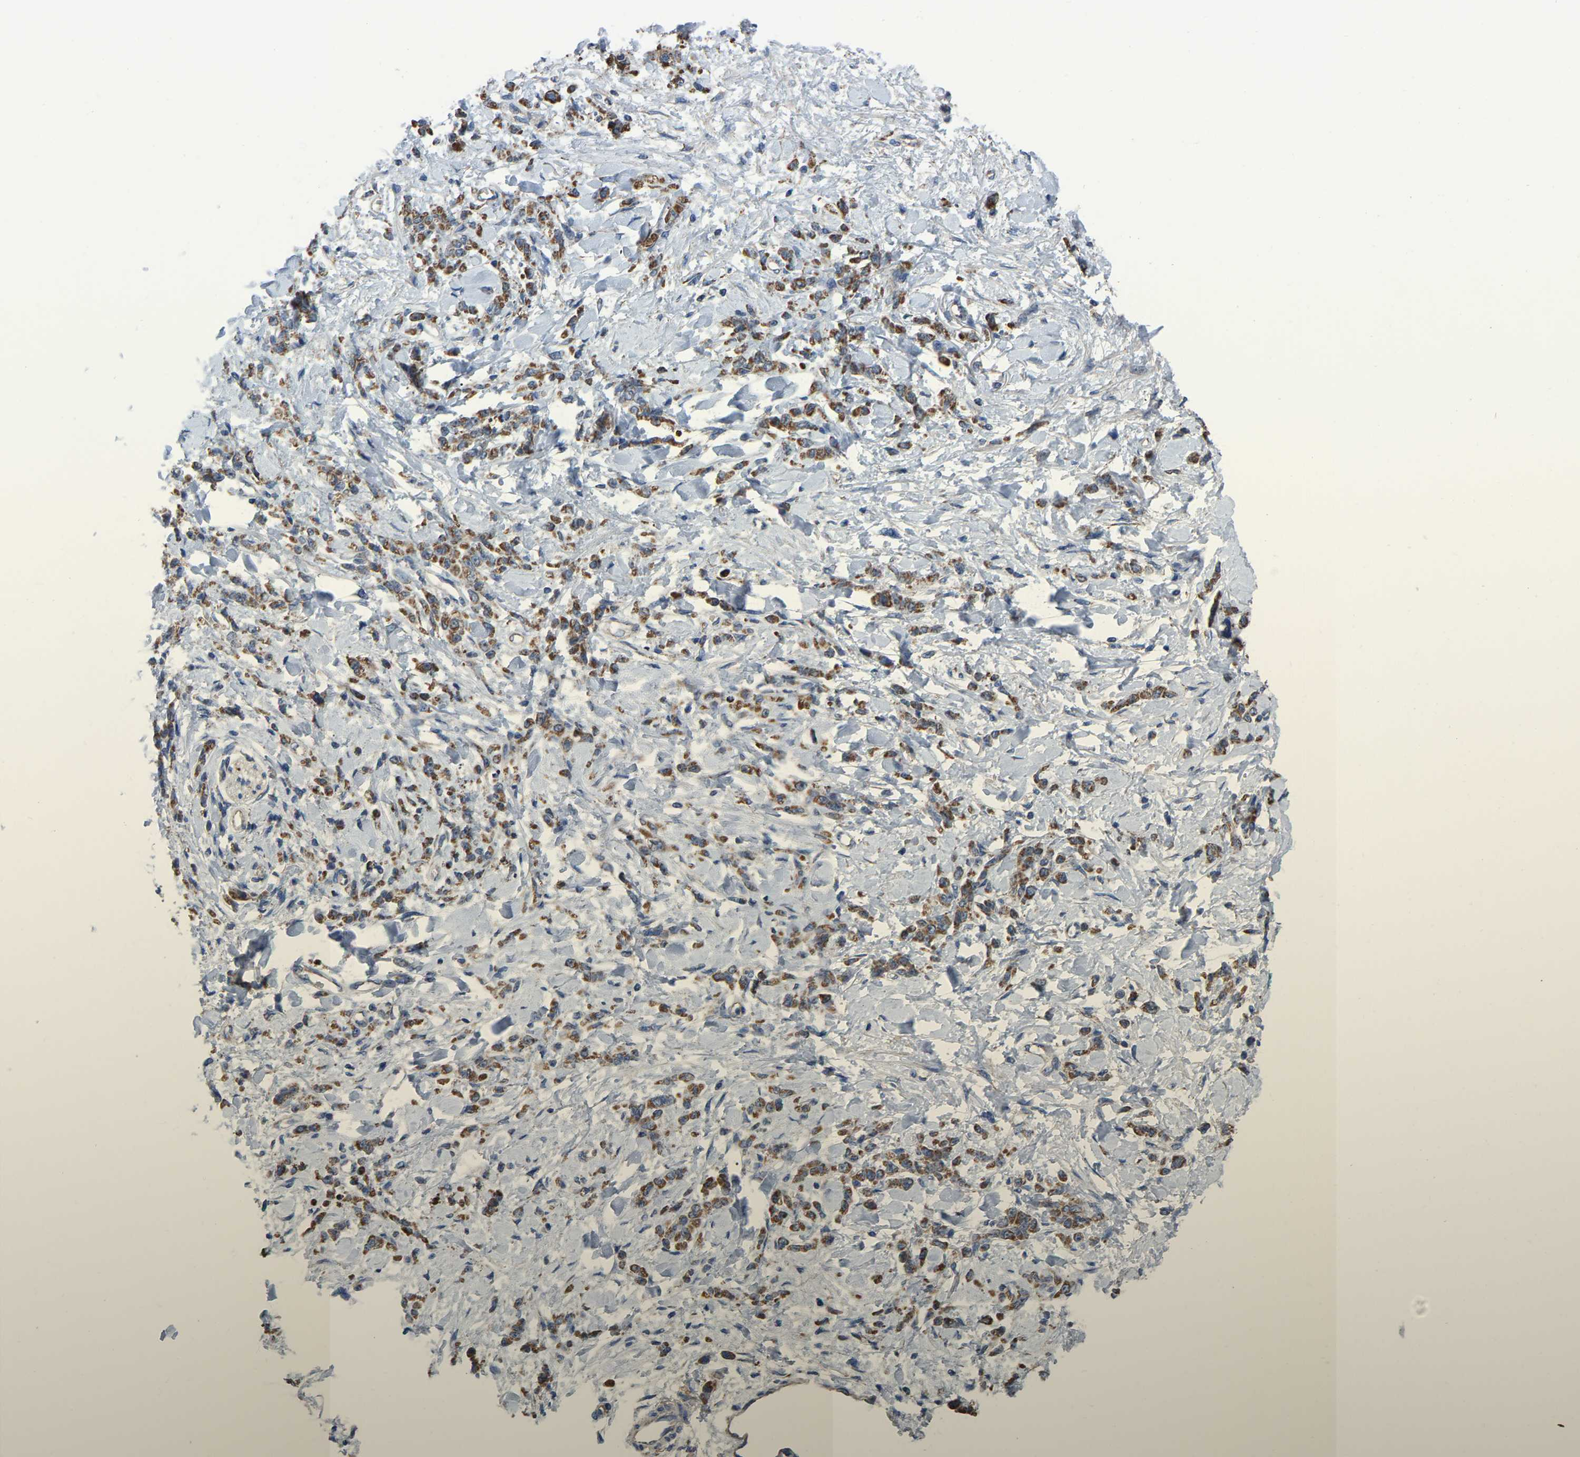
{"staining": {"intensity": "moderate", "quantity": ">75%", "location": "cytoplasmic/membranous"}, "tissue": "stomach cancer", "cell_type": "Tumor cells", "image_type": "cancer", "snomed": [{"axis": "morphology", "description": "Normal tissue, NOS"}, {"axis": "morphology", "description": "Adenocarcinoma, NOS"}, {"axis": "topography", "description": "Stomach"}], "caption": "Protein expression analysis of human stomach adenocarcinoma reveals moderate cytoplasmic/membranous expression in approximately >75% of tumor cells. (Stains: DAB (3,3'-diaminobenzidine) in brown, nuclei in blue, Microscopy: brightfield microscopy at high magnification).", "gene": "BCL10", "patient": {"sex": "male", "age": 82}}